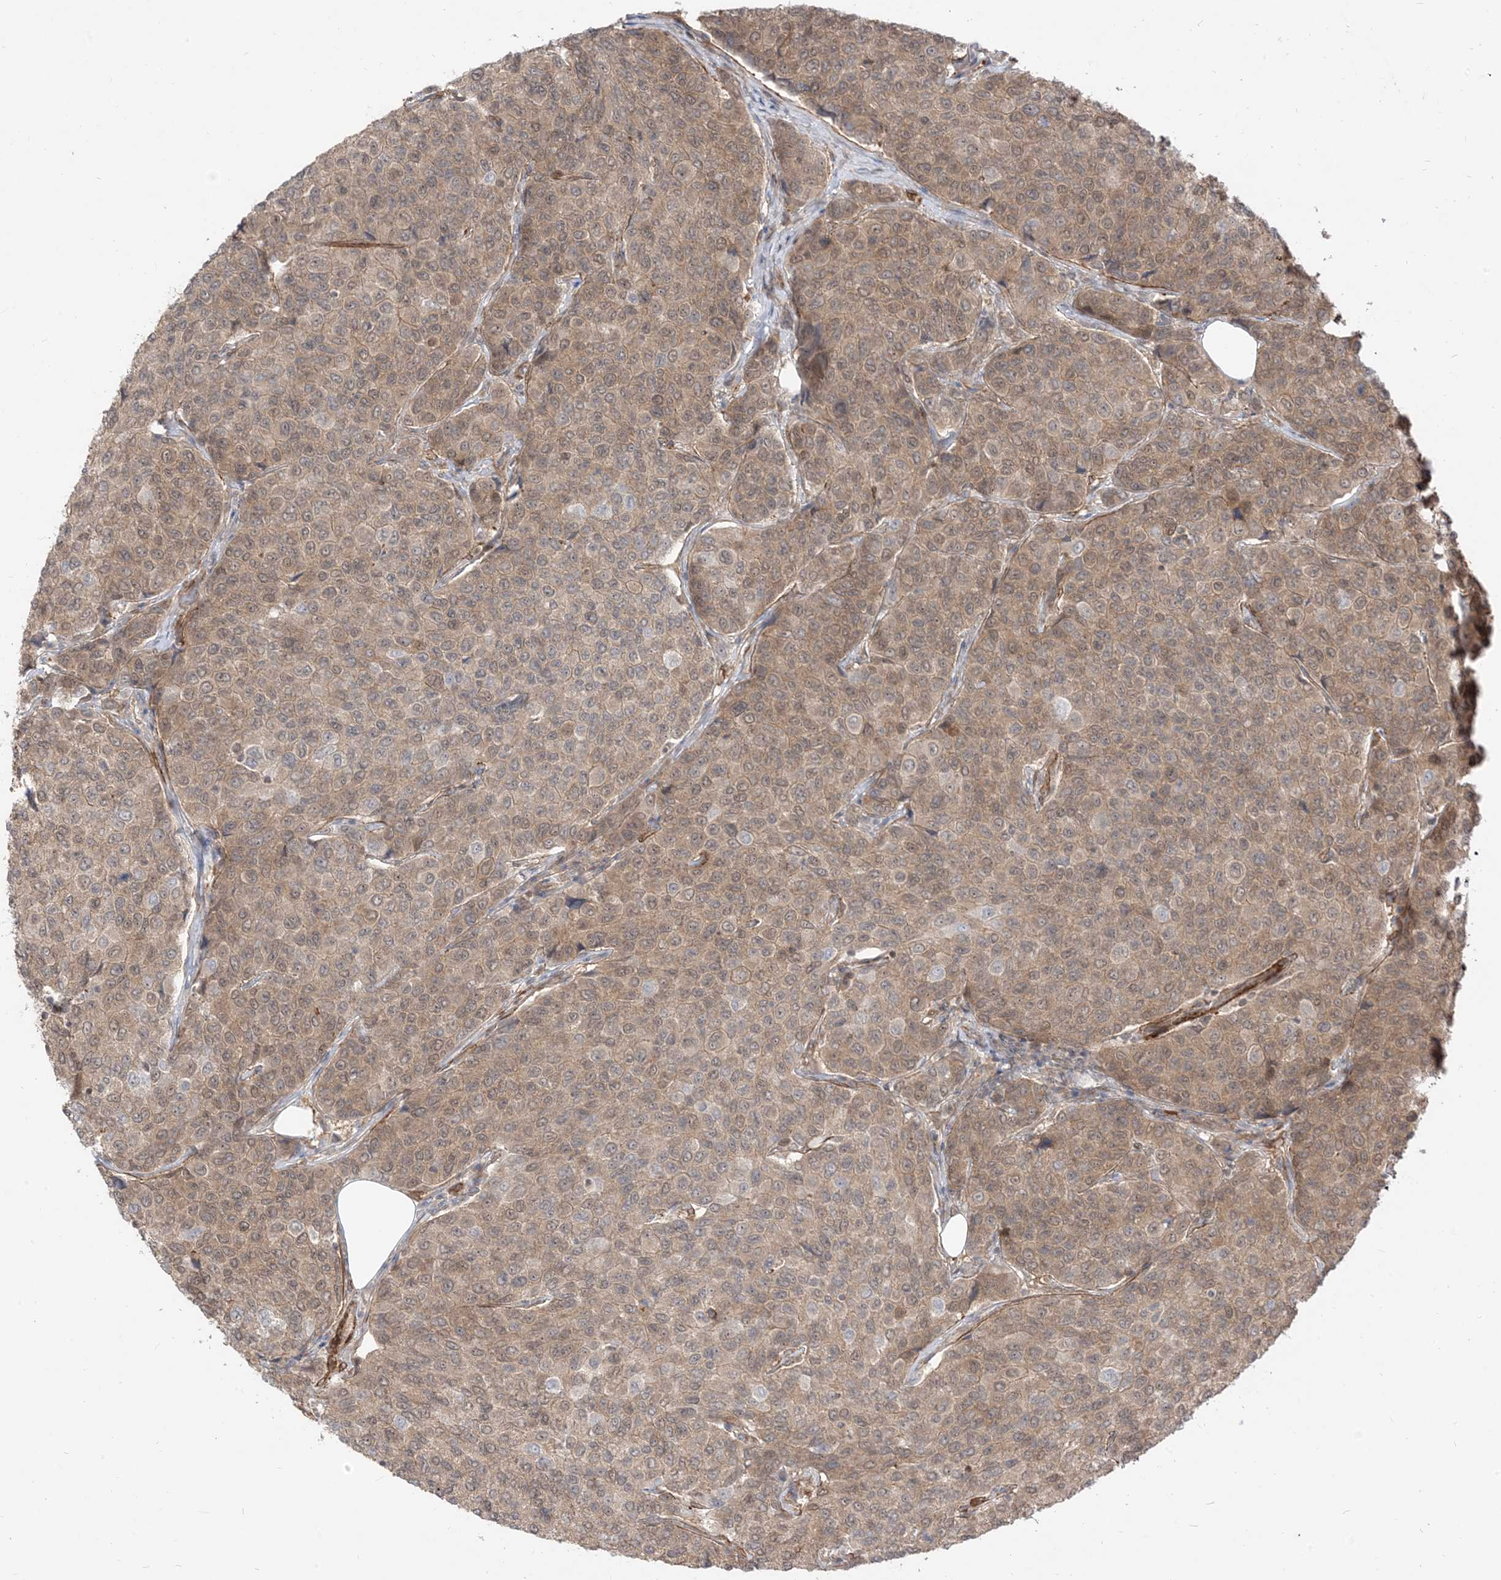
{"staining": {"intensity": "weak", "quantity": "25%-75%", "location": "cytoplasmic/membranous,nuclear"}, "tissue": "breast cancer", "cell_type": "Tumor cells", "image_type": "cancer", "snomed": [{"axis": "morphology", "description": "Duct carcinoma"}, {"axis": "topography", "description": "Breast"}], "caption": "Immunohistochemical staining of intraductal carcinoma (breast) demonstrates weak cytoplasmic/membranous and nuclear protein staining in approximately 25%-75% of tumor cells. (Stains: DAB (3,3'-diaminobenzidine) in brown, nuclei in blue, Microscopy: brightfield microscopy at high magnification).", "gene": "TBCC", "patient": {"sex": "female", "age": 55}}